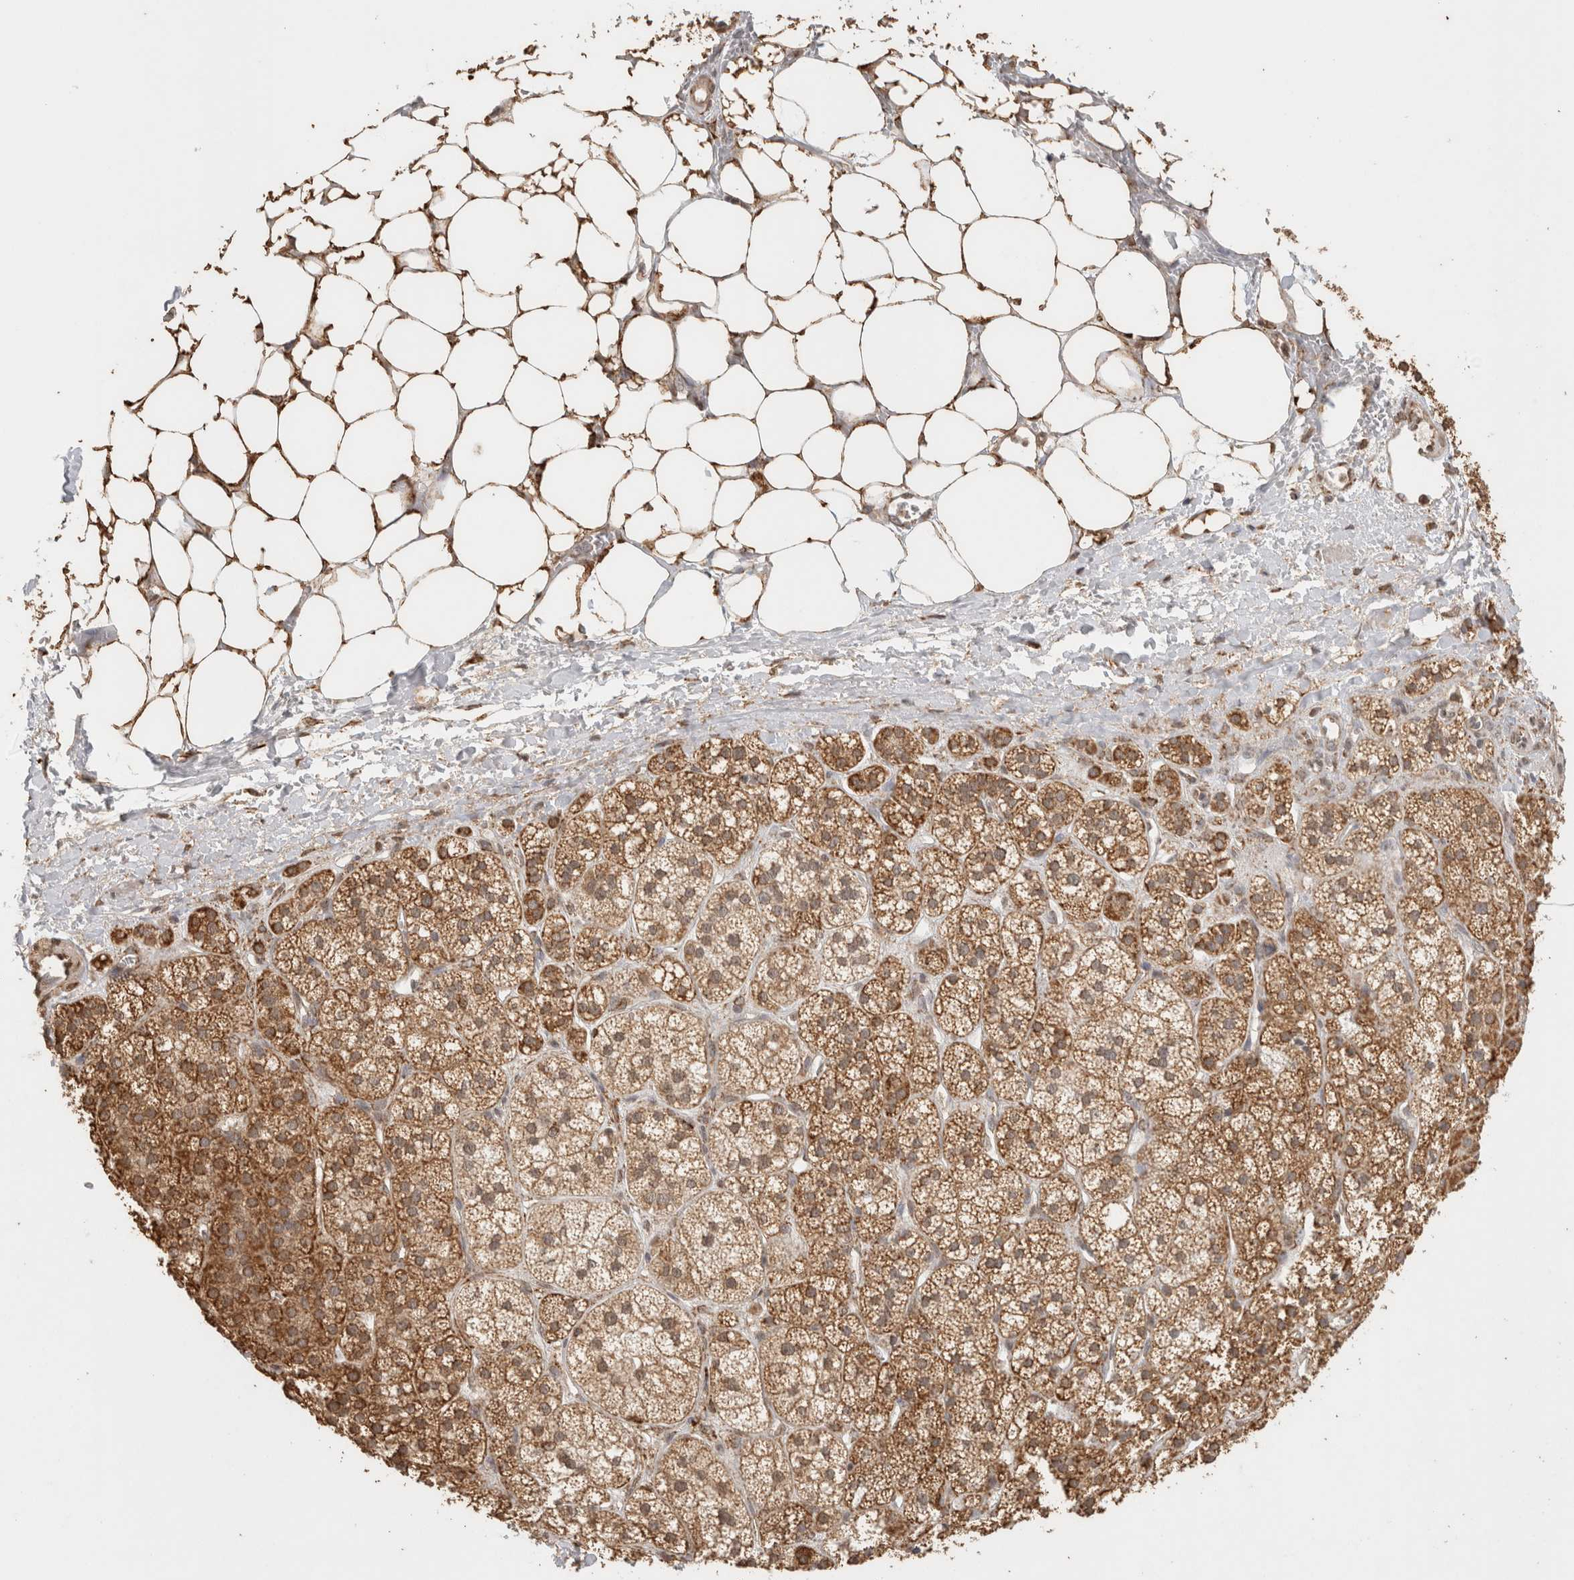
{"staining": {"intensity": "moderate", "quantity": ">75%", "location": "cytoplasmic/membranous"}, "tissue": "adrenal gland", "cell_type": "Glandular cells", "image_type": "normal", "snomed": [{"axis": "morphology", "description": "Normal tissue, NOS"}, {"axis": "topography", "description": "Adrenal gland"}], "caption": "Protein staining displays moderate cytoplasmic/membranous expression in approximately >75% of glandular cells in benign adrenal gland. The protein is shown in brown color, while the nuclei are stained blue.", "gene": "BNIP3L", "patient": {"sex": "male", "age": 56}}